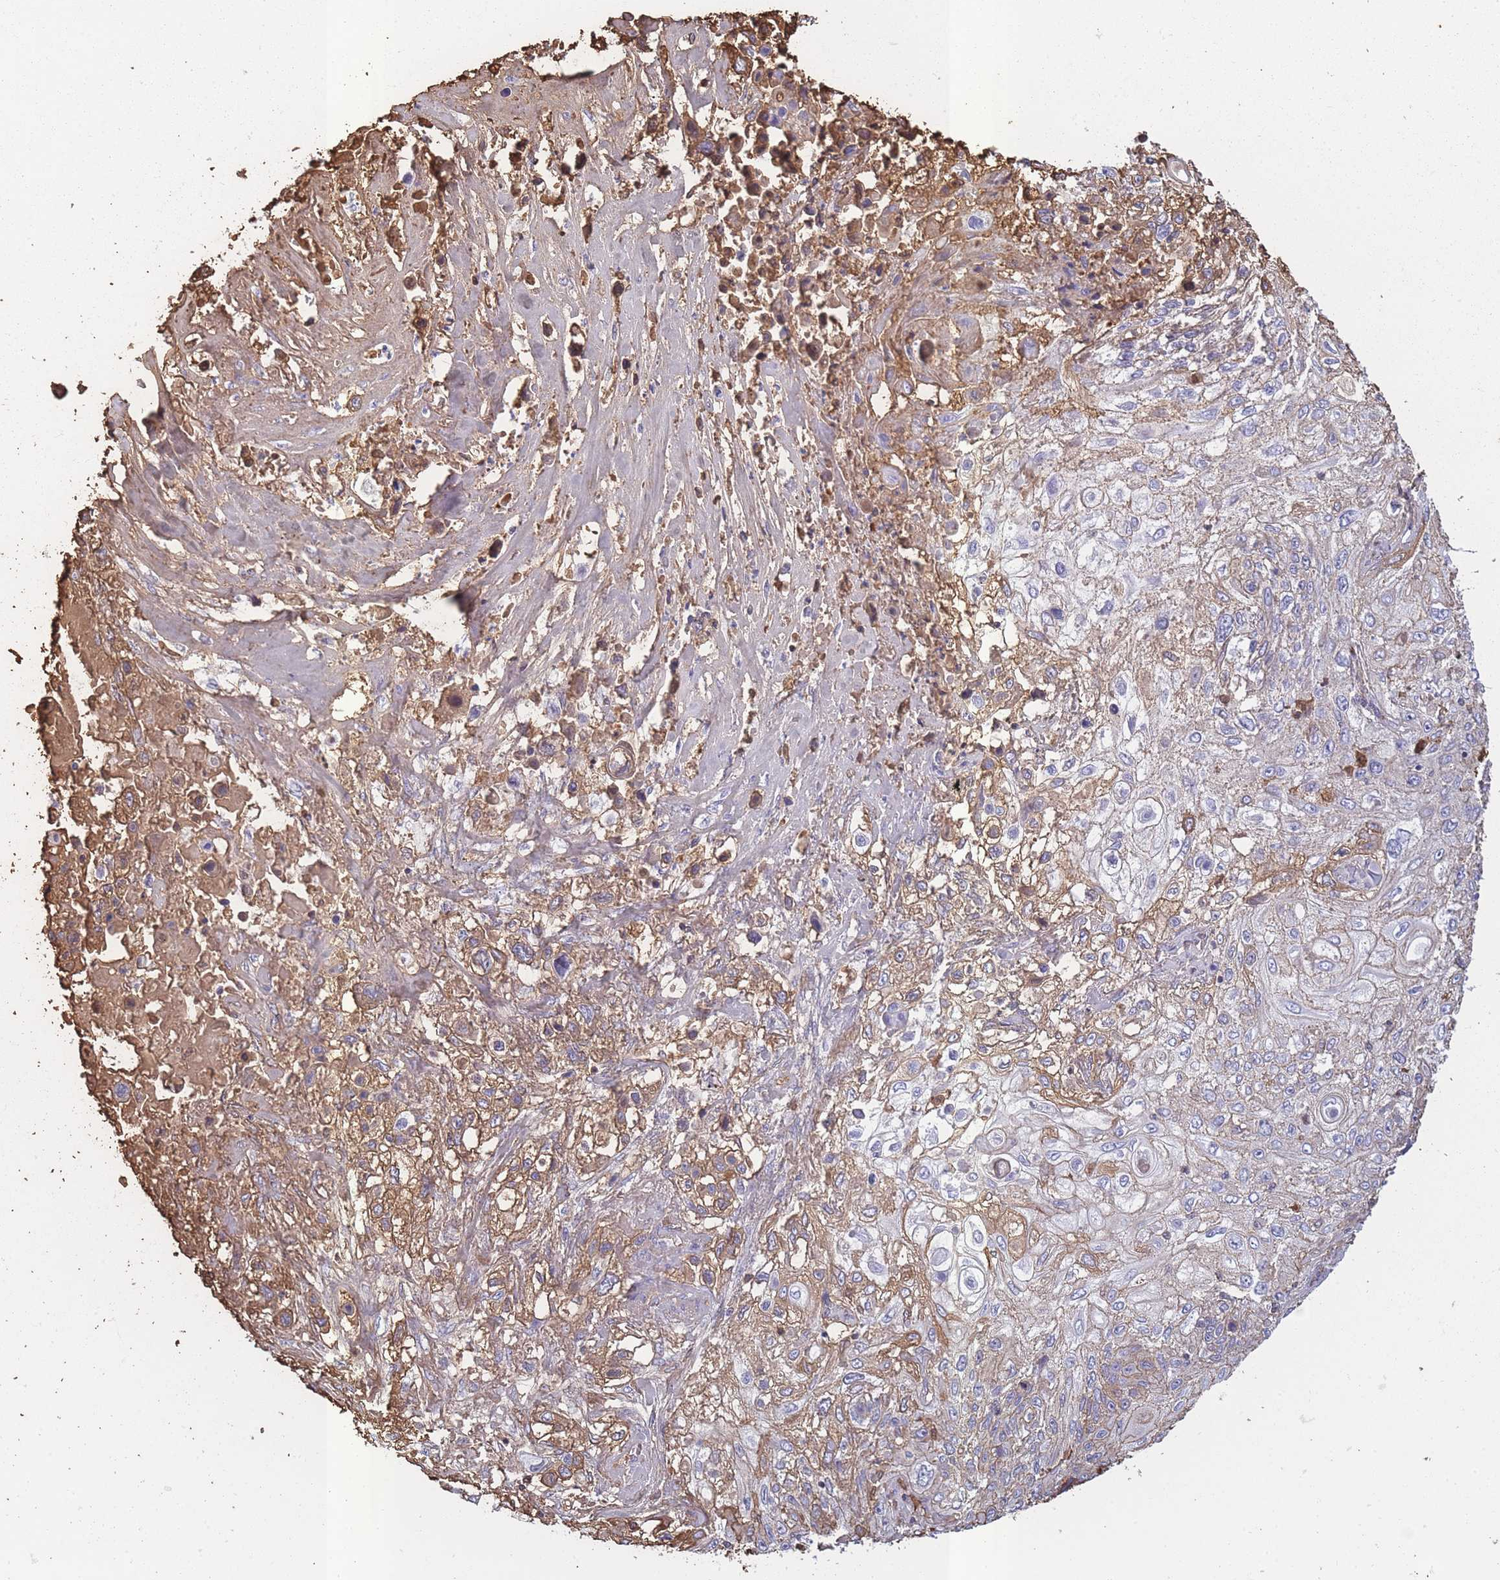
{"staining": {"intensity": "moderate", "quantity": "<25%", "location": "cytoplasmic/membranous"}, "tissue": "lung cancer", "cell_type": "Tumor cells", "image_type": "cancer", "snomed": [{"axis": "morphology", "description": "Squamous cell carcinoma, NOS"}, {"axis": "topography", "description": "Lung"}], "caption": "About <25% of tumor cells in squamous cell carcinoma (lung) exhibit moderate cytoplasmic/membranous protein positivity as visualized by brown immunohistochemical staining.", "gene": "KAT2A", "patient": {"sex": "female", "age": 69}}